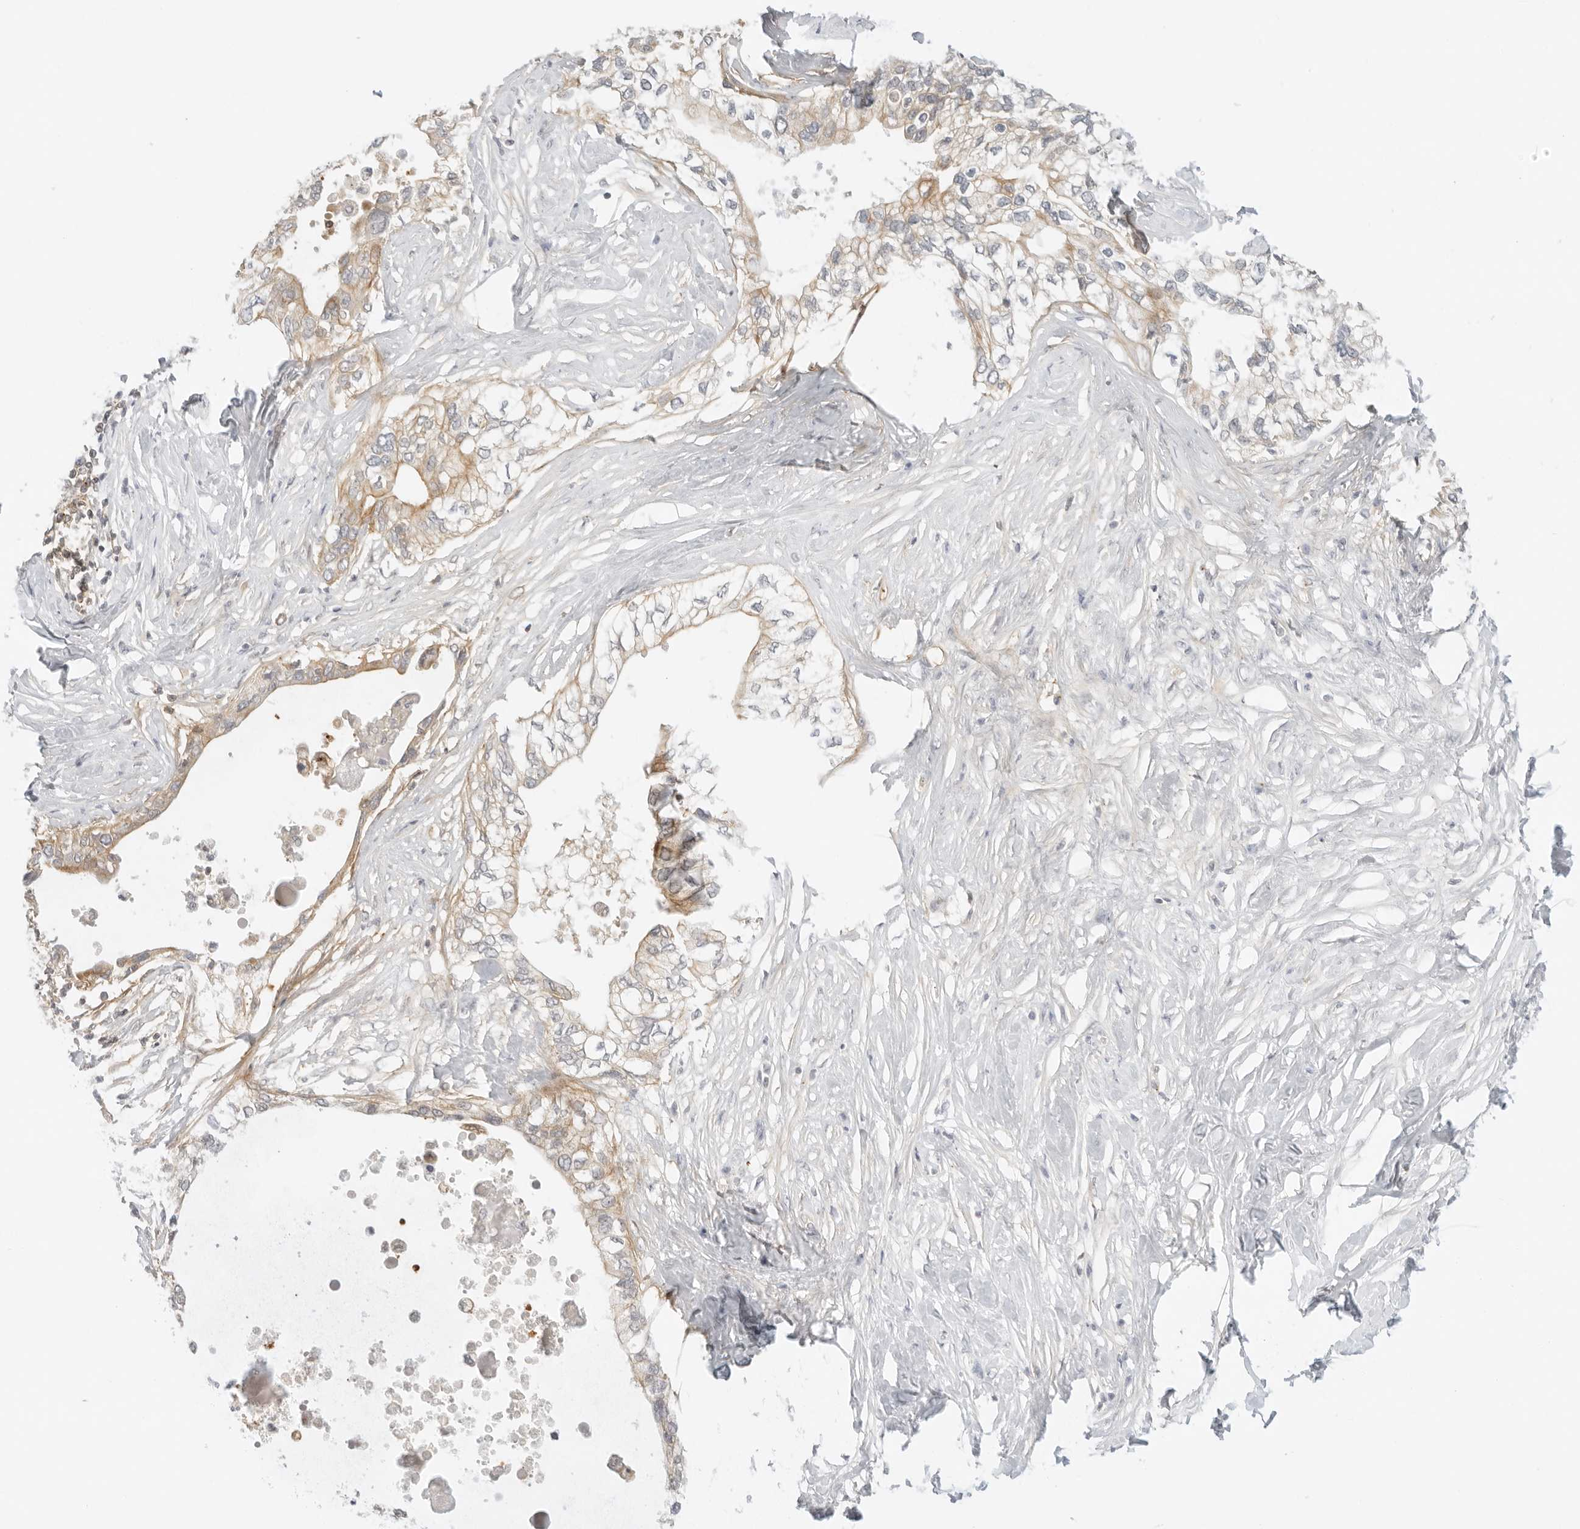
{"staining": {"intensity": "weak", "quantity": "25%-75%", "location": "cytoplasmic/membranous"}, "tissue": "pancreatic cancer", "cell_type": "Tumor cells", "image_type": "cancer", "snomed": [{"axis": "morphology", "description": "Normal tissue, NOS"}, {"axis": "morphology", "description": "Adenocarcinoma, NOS"}, {"axis": "topography", "description": "Pancreas"}, {"axis": "topography", "description": "Peripheral nerve tissue"}], "caption": "About 25%-75% of tumor cells in human pancreatic adenocarcinoma show weak cytoplasmic/membranous protein expression as visualized by brown immunohistochemical staining.", "gene": "OSCP1", "patient": {"sex": "male", "age": 59}}